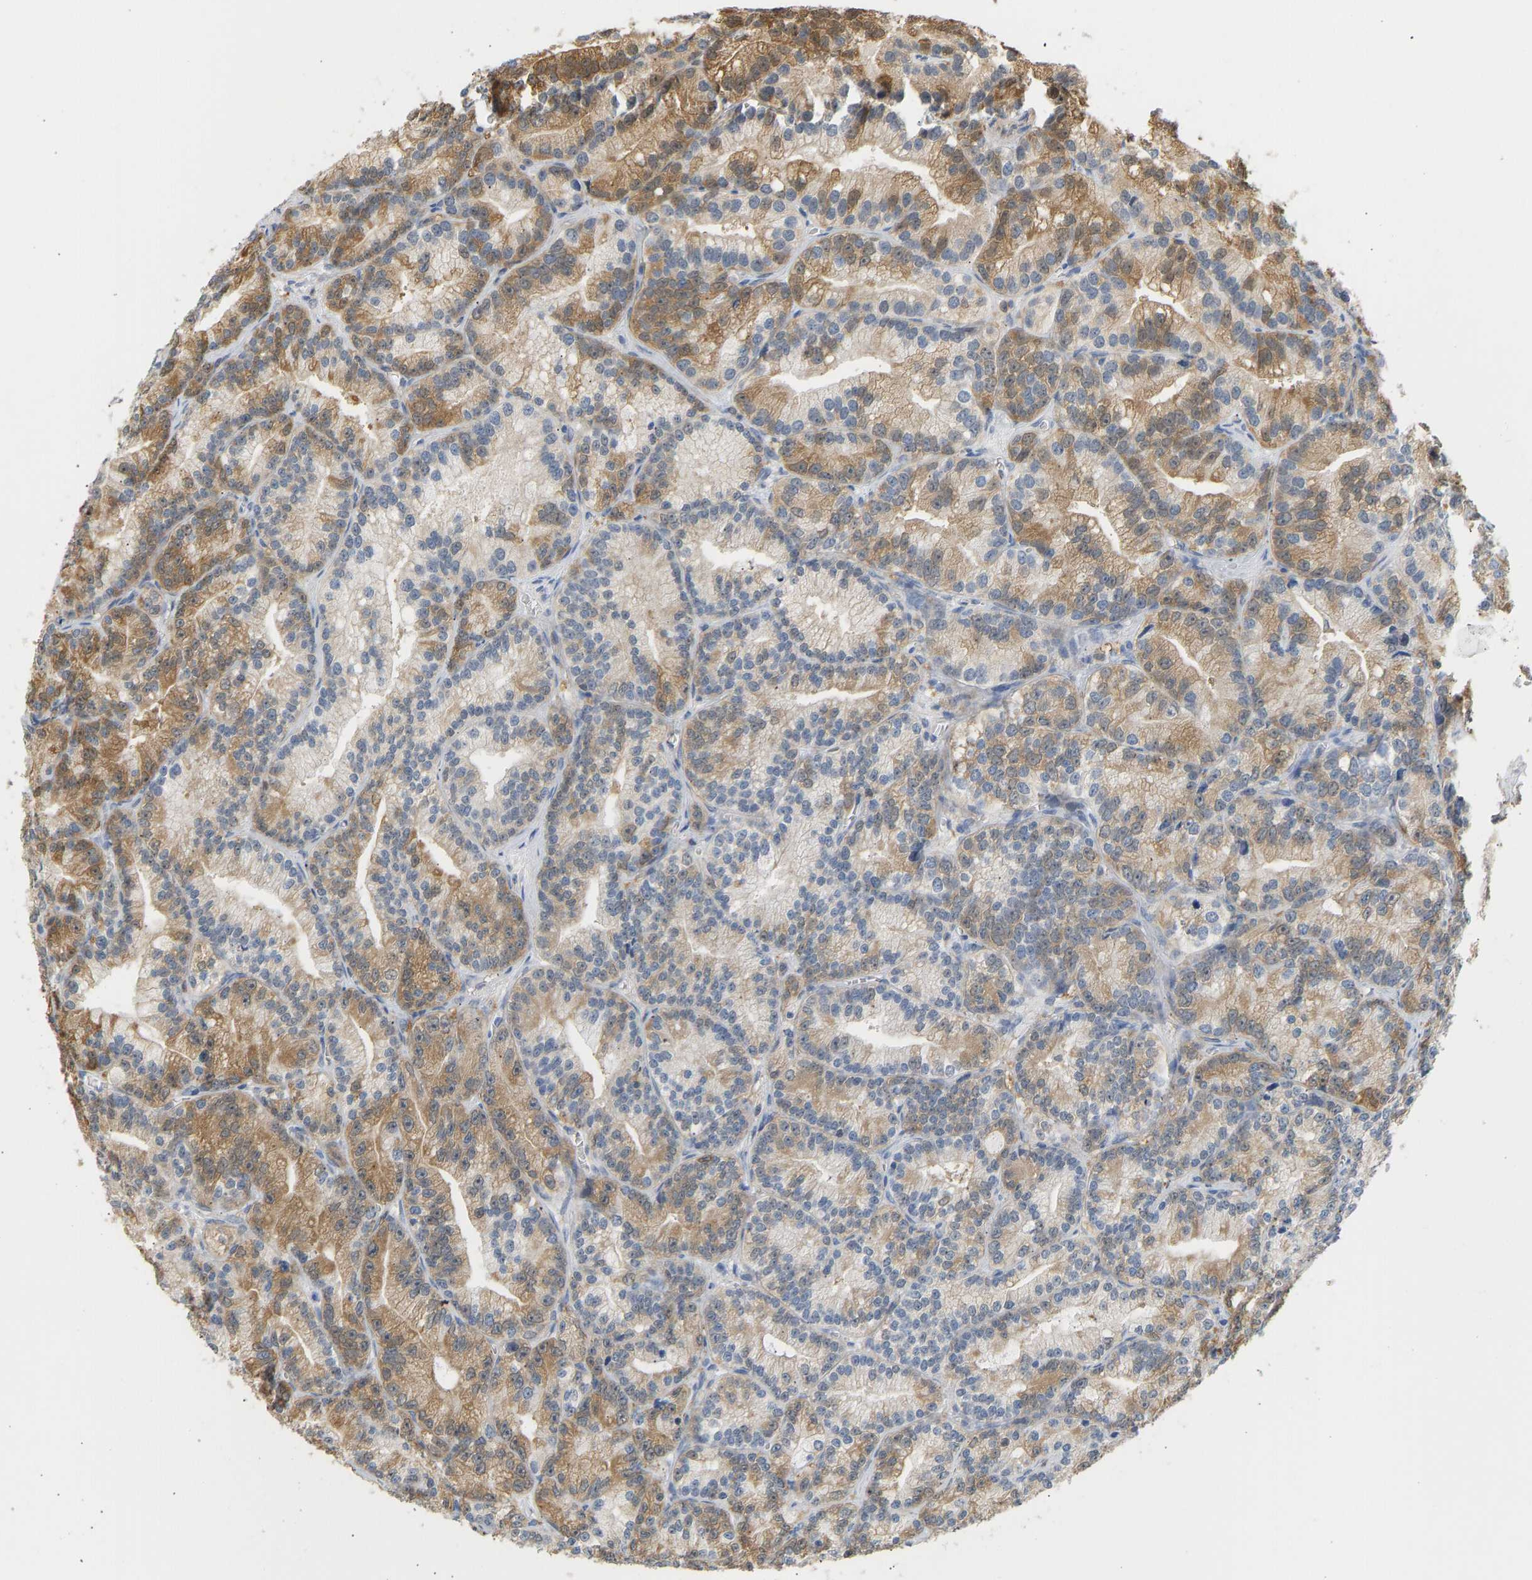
{"staining": {"intensity": "moderate", "quantity": "25%-75%", "location": "cytoplasmic/membranous"}, "tissue": "prostate cancer", "cell_type": "Tumor cells", "image_type": "cancer", "snomed": [{"axis": "morphology", "description": "Adenocarcinoma, Low grade"}, {"axis": "topography", "description": "Prostate"}], "caption": "Immunohistochemical staining of prostate cancer demonstrates moderate cytoplasmic/membranous protein expression in about 25%-75% of tumor cells.", "gene": "ENO1", "patient": {"sex": "male", "age": 89}}